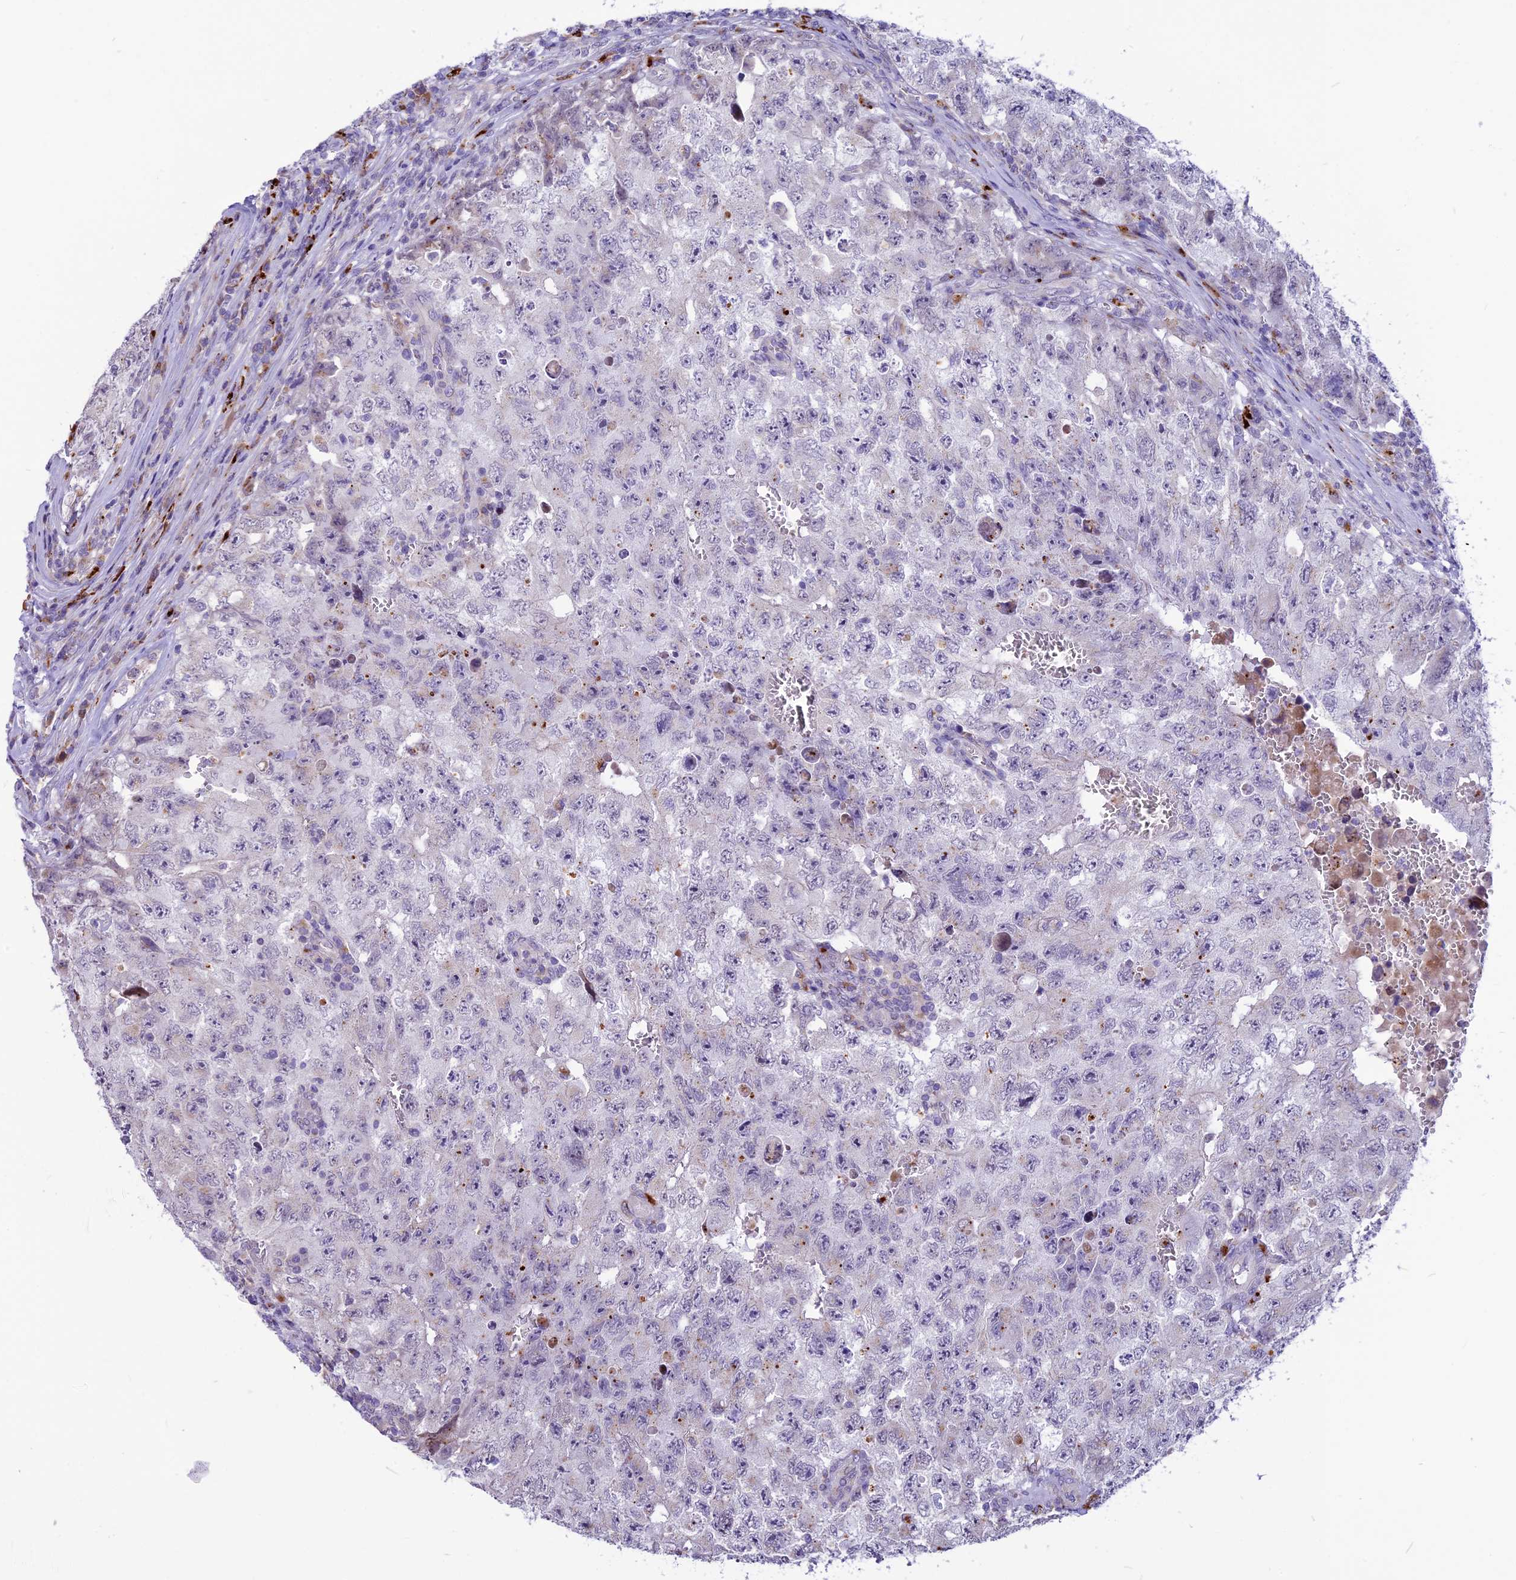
{"staining": {"intensity": "weak", "quantity": "<25%", "location": "cytoplasmic/membranous"}, "tissue": "testis cancer", "cell_type": "Tumor cells", "image_type": "cancer", "snomed": [{"axis": "morphology", "description": "Carcinoma, Embryonal, NOS"}, {"axis": "topography", "description": "Testis"}], "caption": "Protein analysis of testis cancer (embryonal carcinoma) exhibits no significant expression in tumor cells.", "gene": "THRSP", "patient": {"sex": "male", "age": 17}}